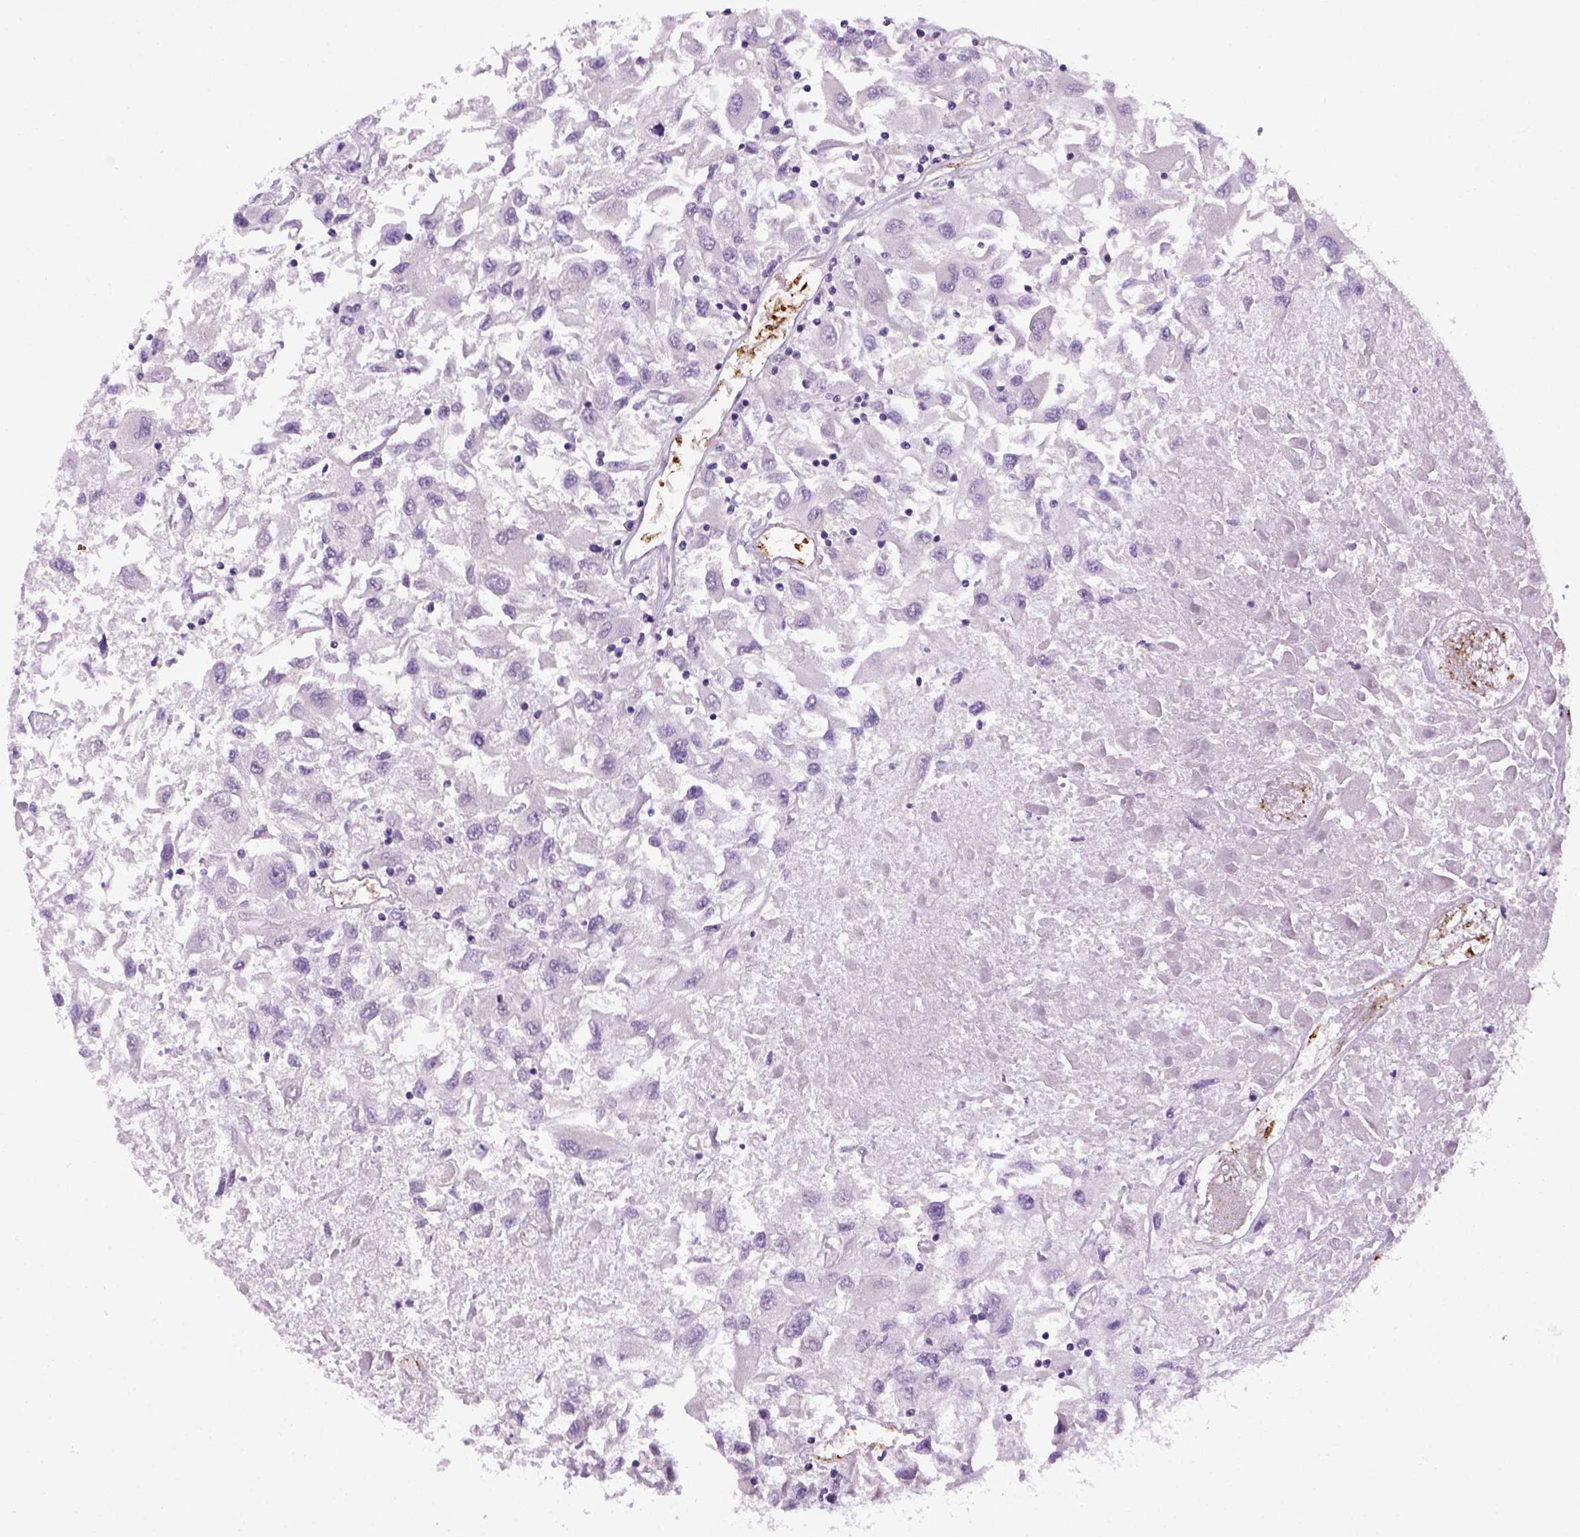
{"staining": {"intensity": "negative", "quantity": "none", "location": "none"}, "tissue": "renal cancer", "cell_type": "Tumor cells", "image_type": "cancer", "snomed": [{"axis": "morphology", "description": "Adenocarcinoma, NOS"}, {"axis": "topography", "description": "Kidney"}], "caption": "Protein analysis of adenocarcinoma (renal) displays no significant staining in tumor cells.", "gene": "VWF", "patient": {"sex": "female", "age": 76}}